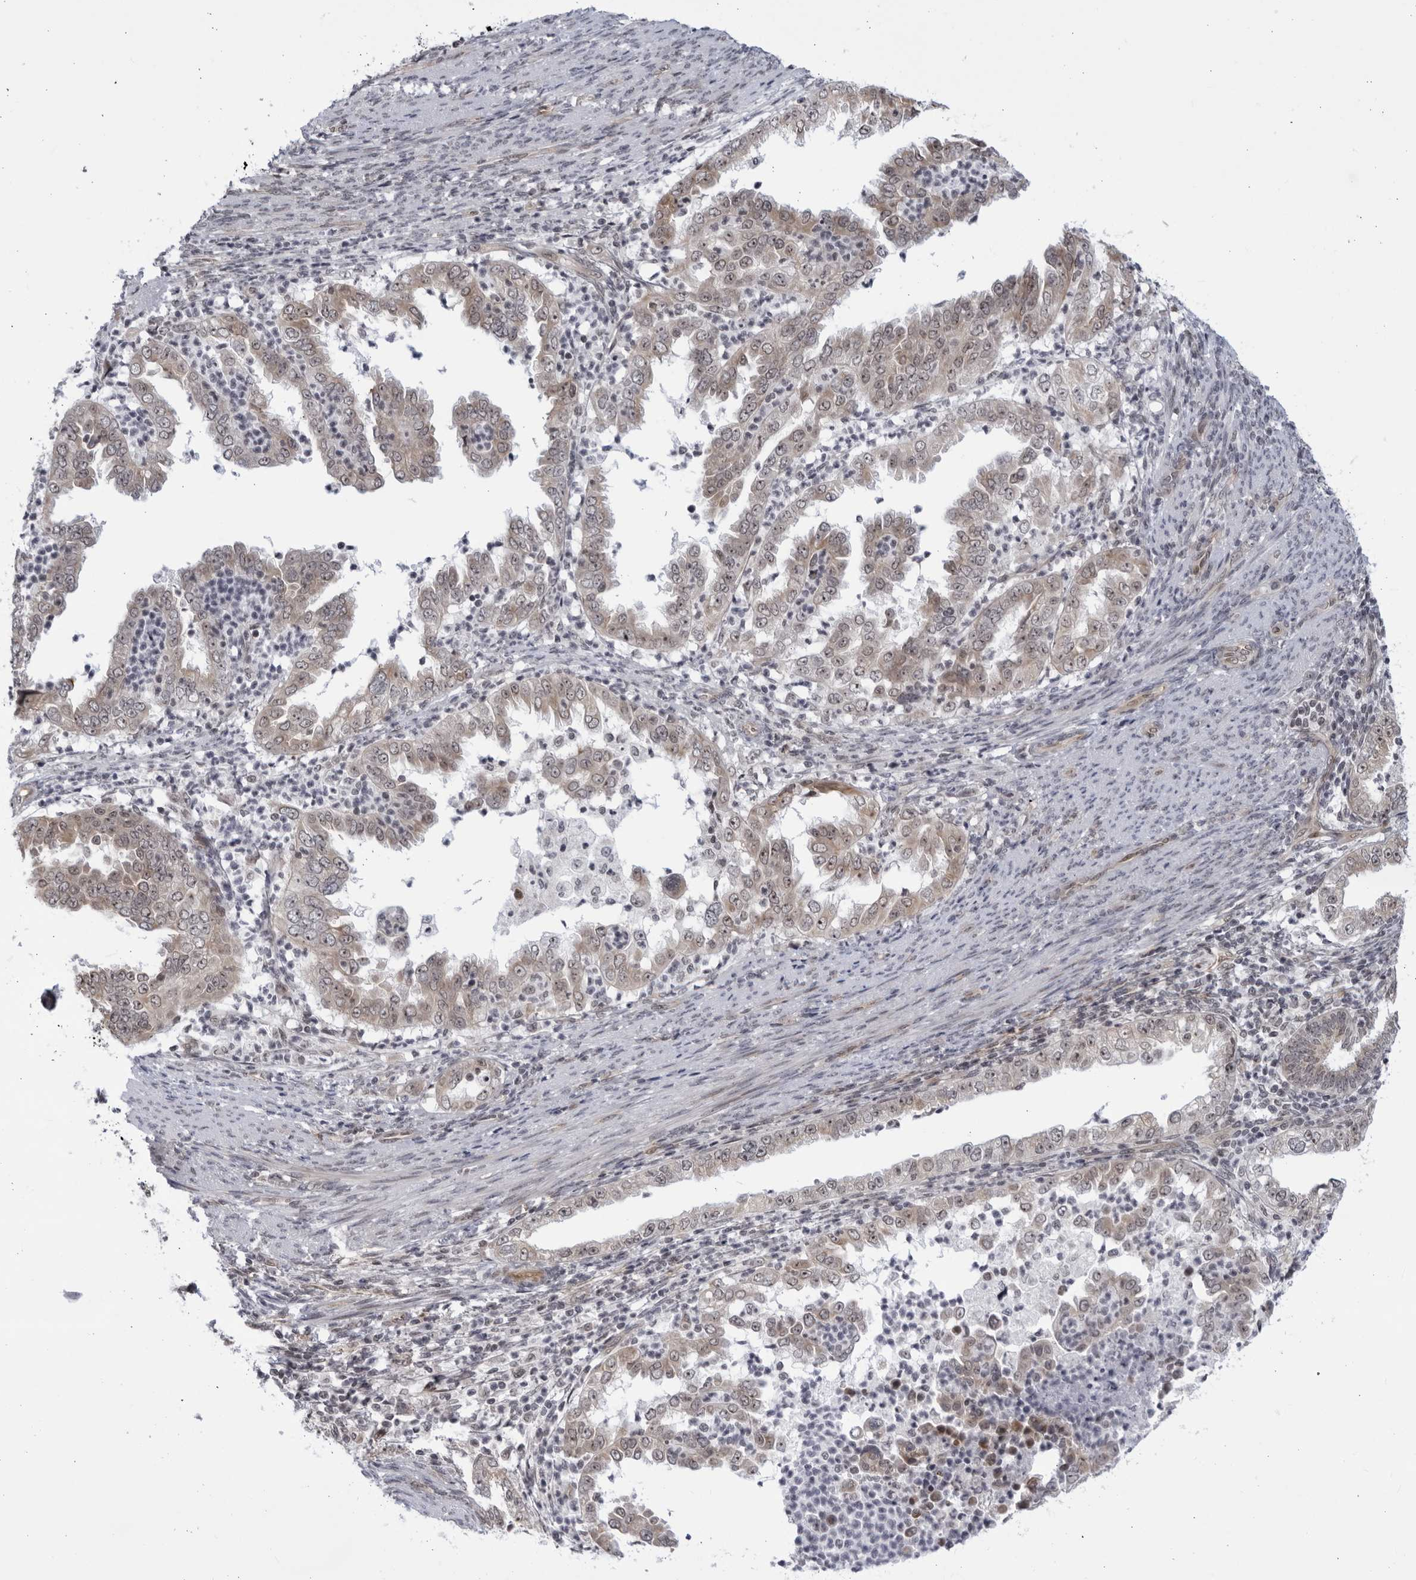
{"staining": {"intensity": "weak", "quantity": ">75%", "location": "cytoplasmic/membranous,nuclear"}, "tissue": "endometrial cancer", "cell_type": "Tumor cells", "image_type": "cancer", "snomed": [{"axis": "morphology", "description": "Adenocarcinoma, NOS"}, {"axis": "topography", "description": "Endometrium"}], "caption": "Immunohistochemical staining of human endometrial adenocarcinoma shows weak cytoplasmic/membranous and nuclear protein expression in about >75% of tumor cells.", "gene": "ITGB3BP", "patient": {"sex": "female", "age": 85}}